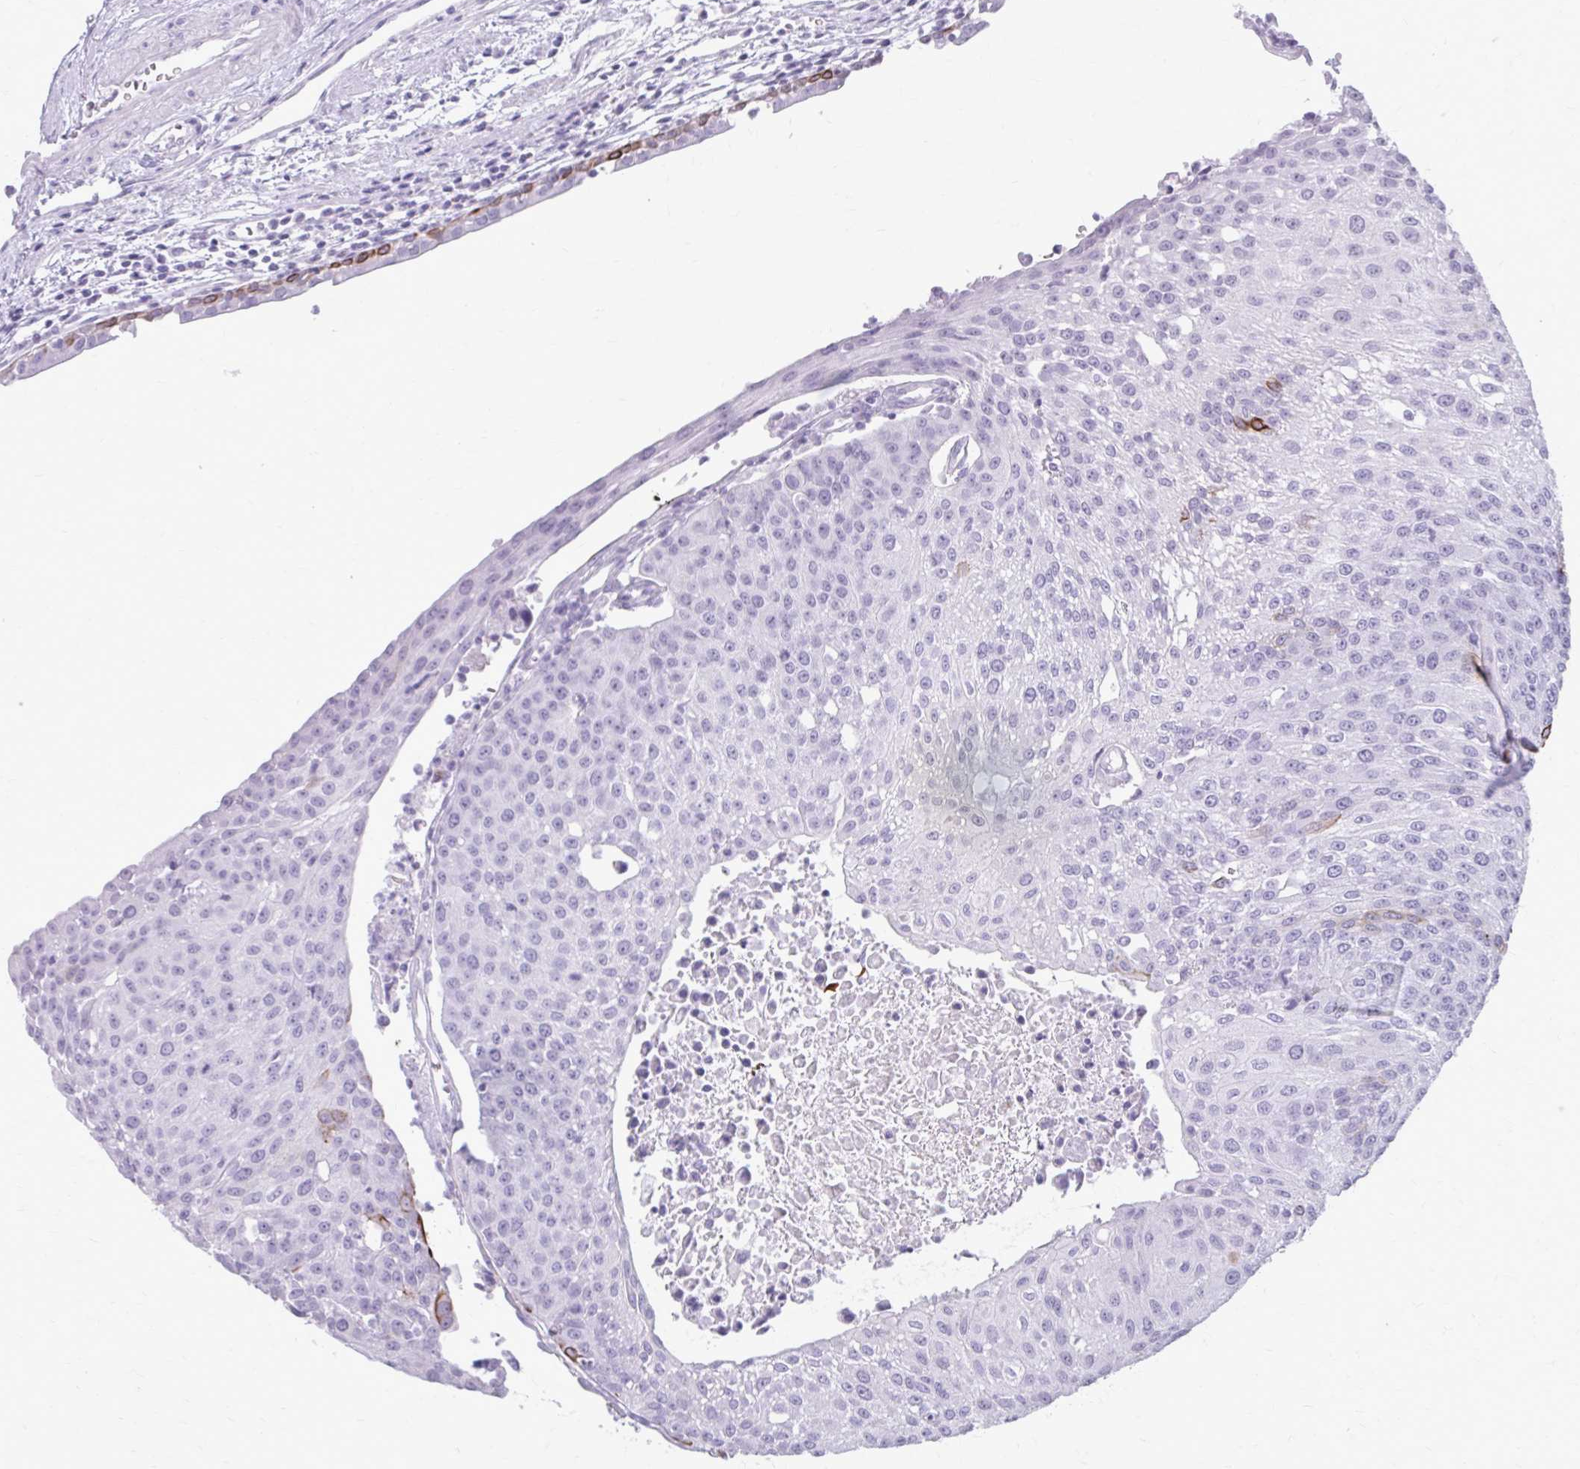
{"staining": {"intensity": "strong", "quantity": "<25%", "location": "cytoplasmic/membranous"}, "tissue": "urothelial cancer", "cell_type": "Tumor cells", "image_type": "cancer", "snomed": [{"axis": "morphology", "description": "Urothelial carcinoma, High grade"}, {"axis": "topography", "description": "Urinary bladder"}], "caption": "High-grade urothelial carcinoma tissue reveals strong cytoplasmic/membranous expression in approximately <25% of tumor cells", "gene": "KRT5", "patient": {"sex": "female", "age": 85}}